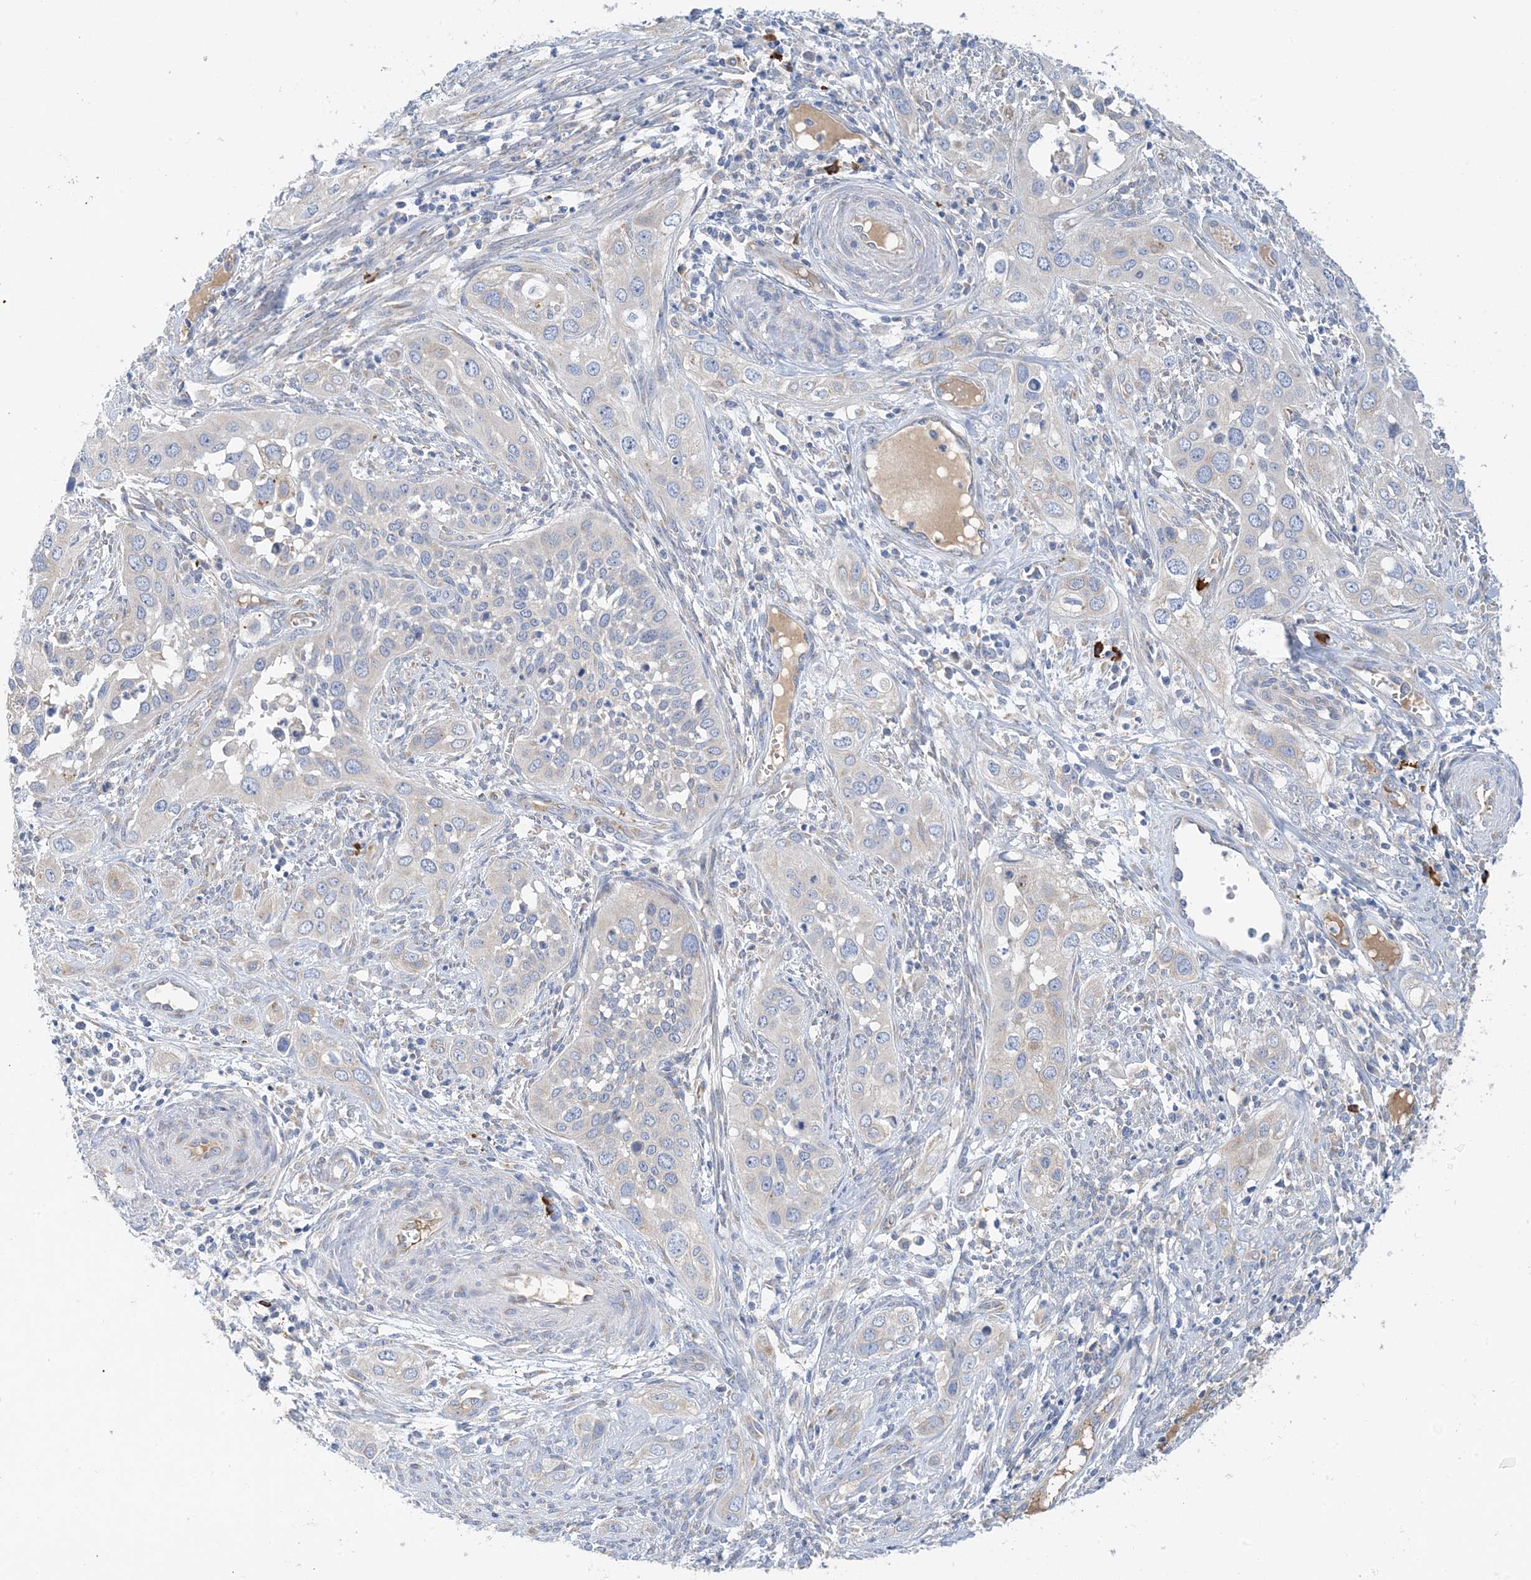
{"staining": {"intensity": "negative", "quantity": "none", "location": "none"}, "tissue": "cervical cancer", "cell_type": "Tumor cells", "image_type": "cancer", "snomed": [{"axis": "morphology", "description": "Squamous cell carcinoma, NOS"}, {"axis": "topography", "description": "Cervix"}], "caption": "Cervical squamous cell carcinoma was stained to show a protein in brown. There is no significant expression in tumor cells.", "gene": "SLC5A11", "patient": {"sex": "female", "age": 34}}